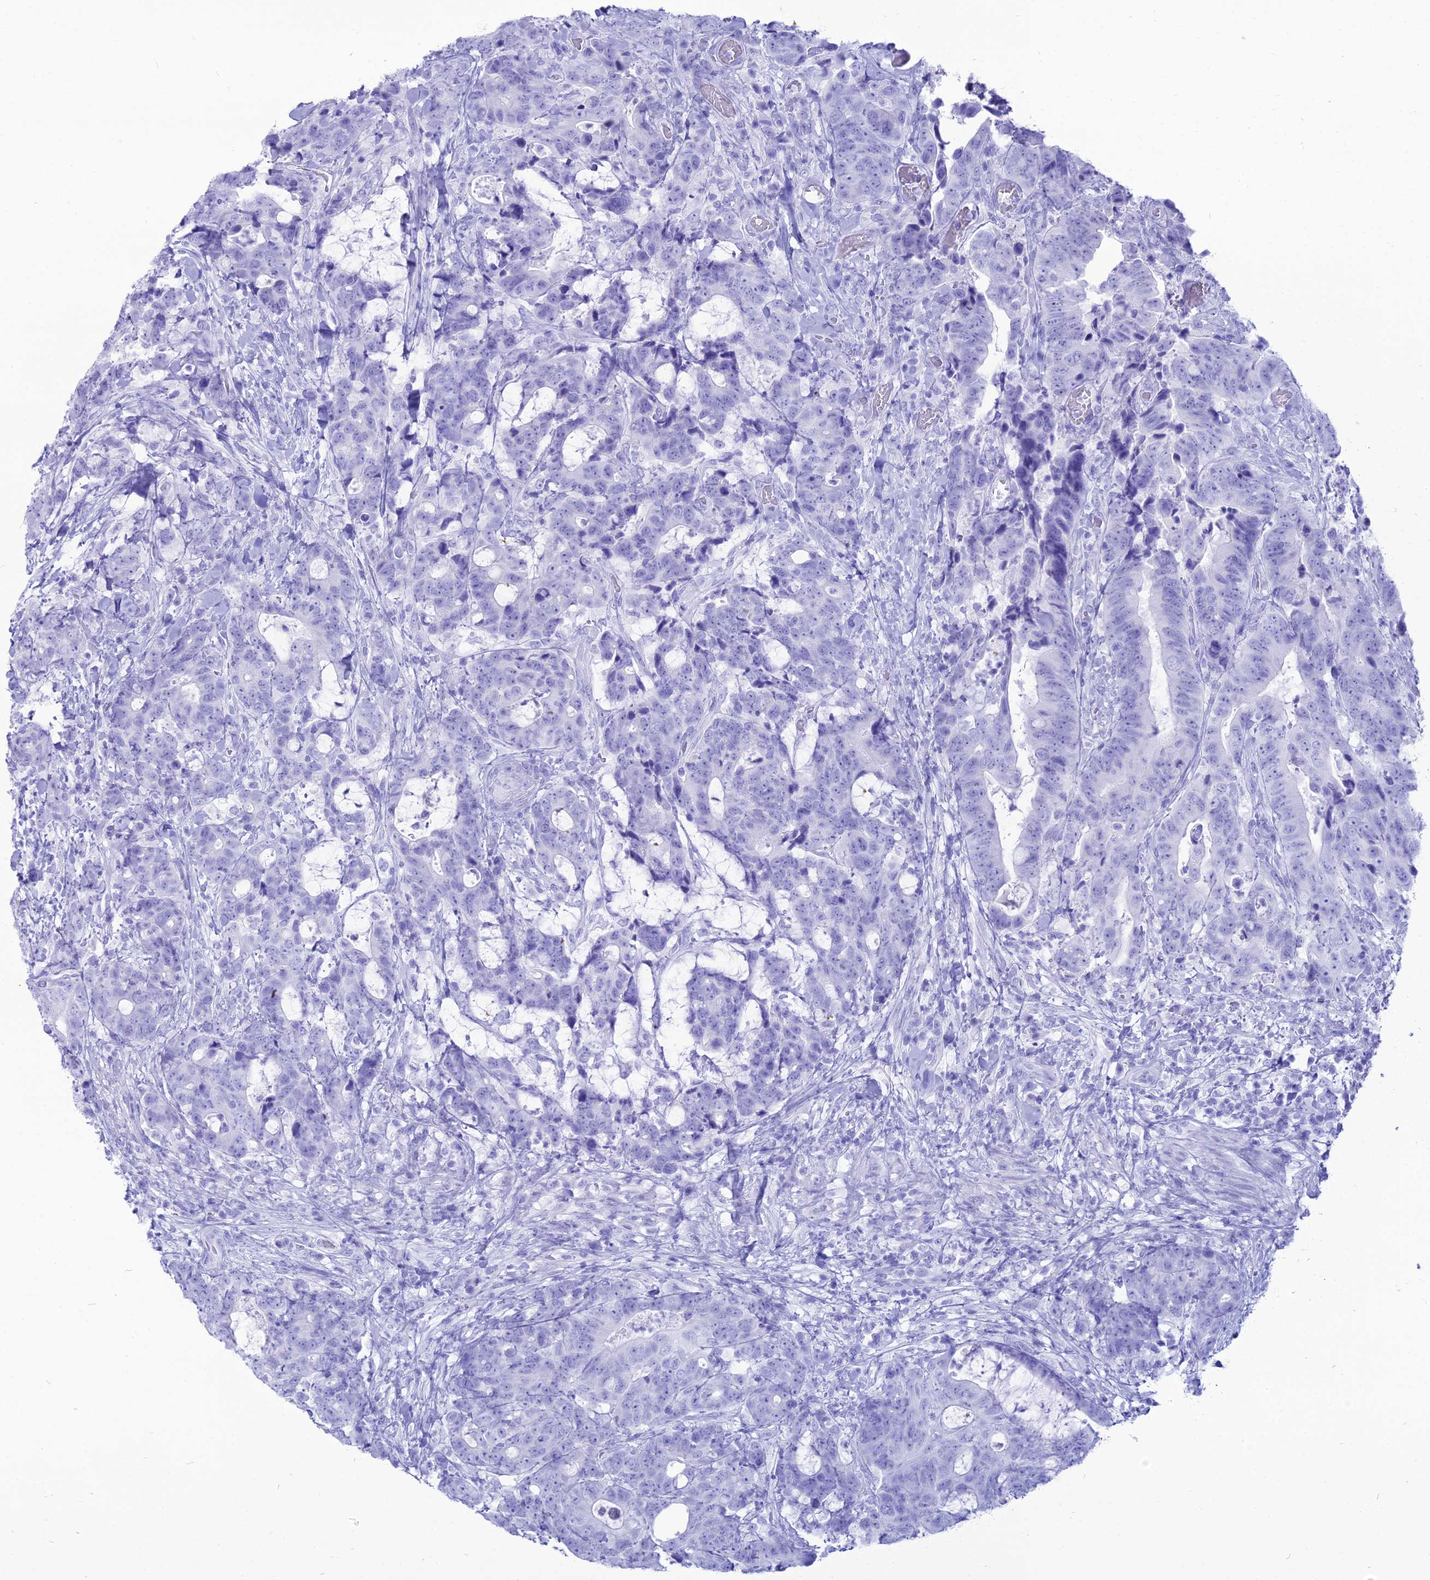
{"staining": {"intensity": "negative", "quantity": "none", "location": "none"}, "tissue": "colorectal cancer", "cell_type": "Tumor cells", "image_type": "cancer", "snomed": [{"axis": "morphology", "description": "Adenocarcinoma, NOS"}, {"axis": "topography", "description": "Colon"}], "caption": "DAB (3,3'-diaminobenzidine) immunohistochemical staining of human colorectal adenocarcinoma displays no significant staining in tumor cells. (DAB IHC with hematoxylin counter stain).", "gene": "PNMA5", "patient": {"sex": "female", "age": 82}}